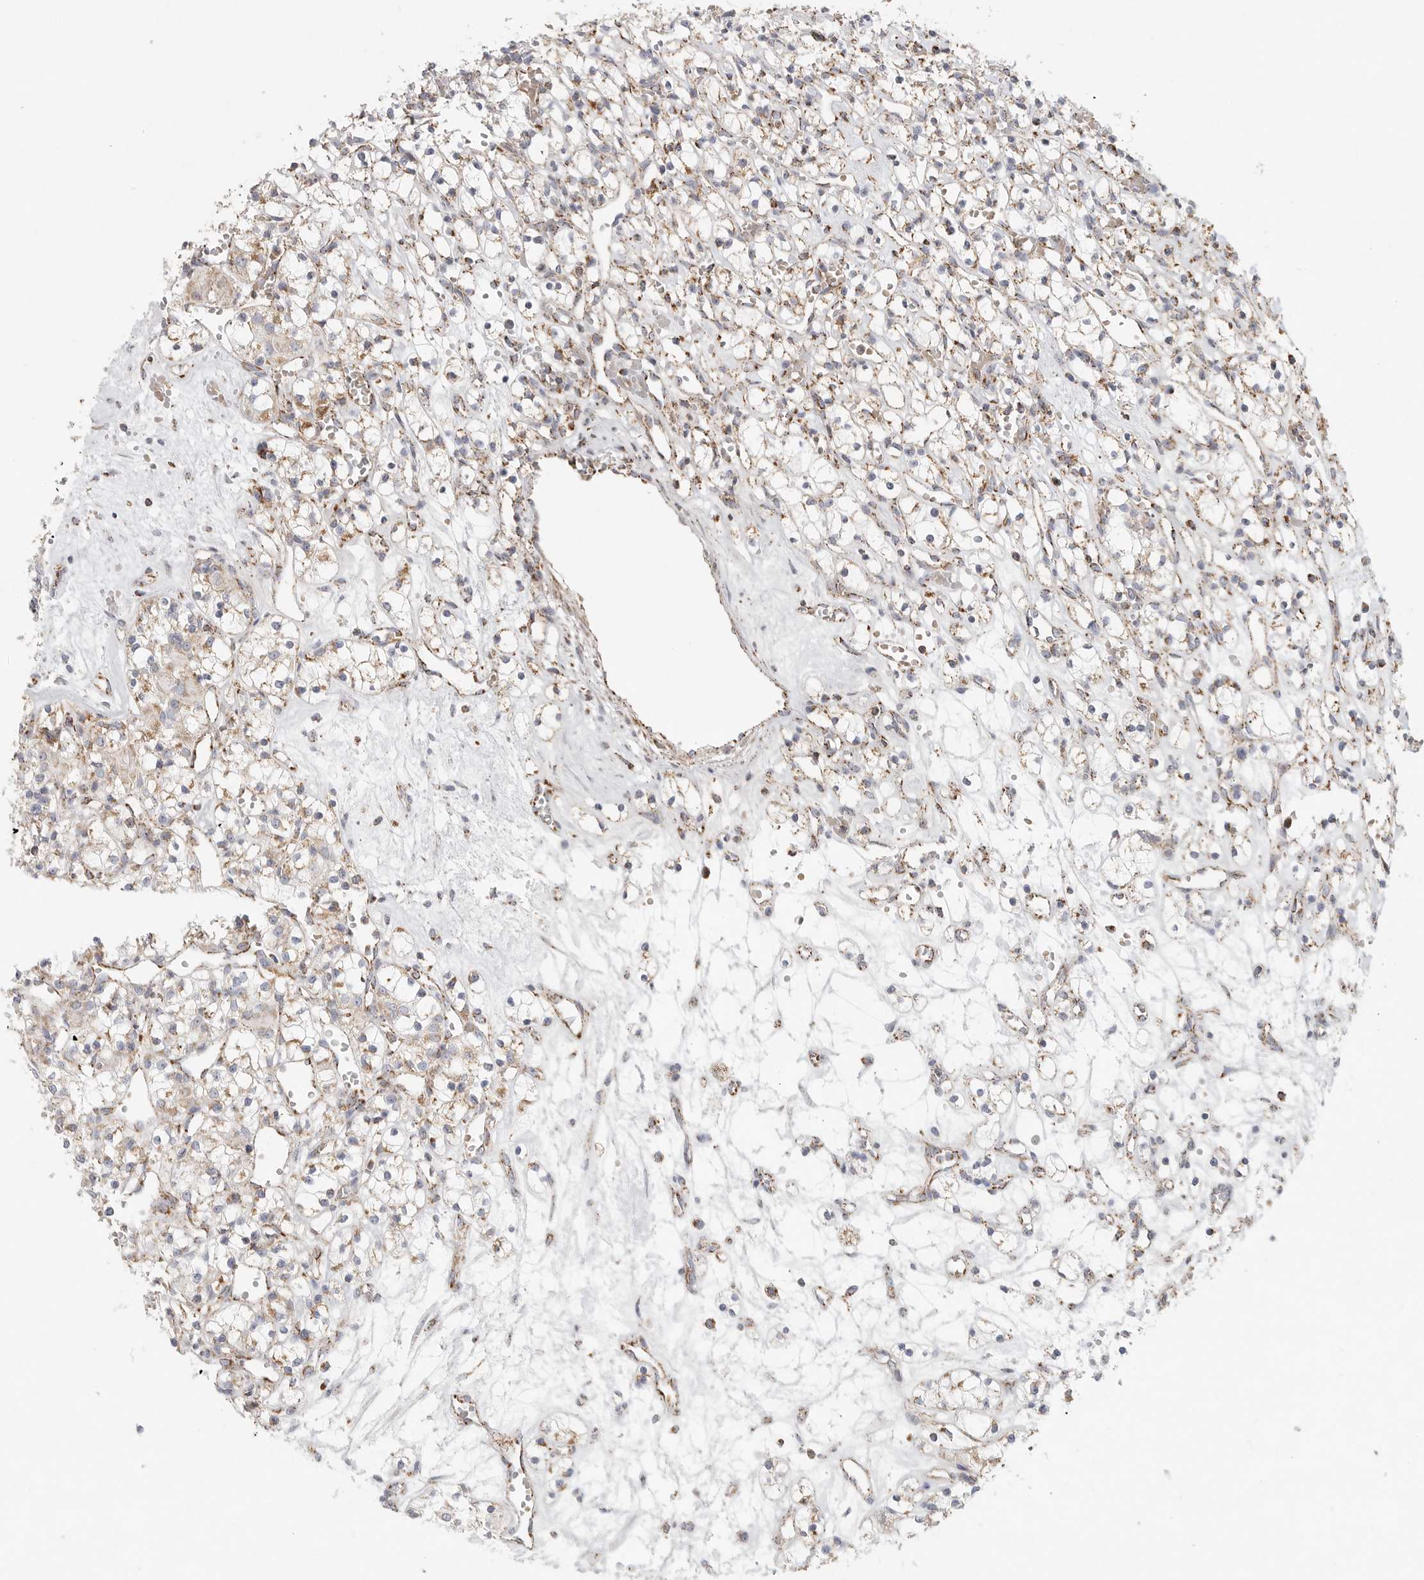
{"staining": {"intensity": "negative", "quantity": "none", "location": "none"}, "tissue": "renal cancer", "cell_type": "Tumor cells", "image_type": "cancer", "snomed": [{"axis": "morphology", "description": "Adenocarcinoma, NOS"}, {"axis": "topography", "description": "Kidney"}], "caption": "Immunohistochemistry (IHC) of renal adenocarcinoma shows no expression in tumor cells.", "gene": "SLC25A26", "patient": {"sex": "female", "age": 59}}